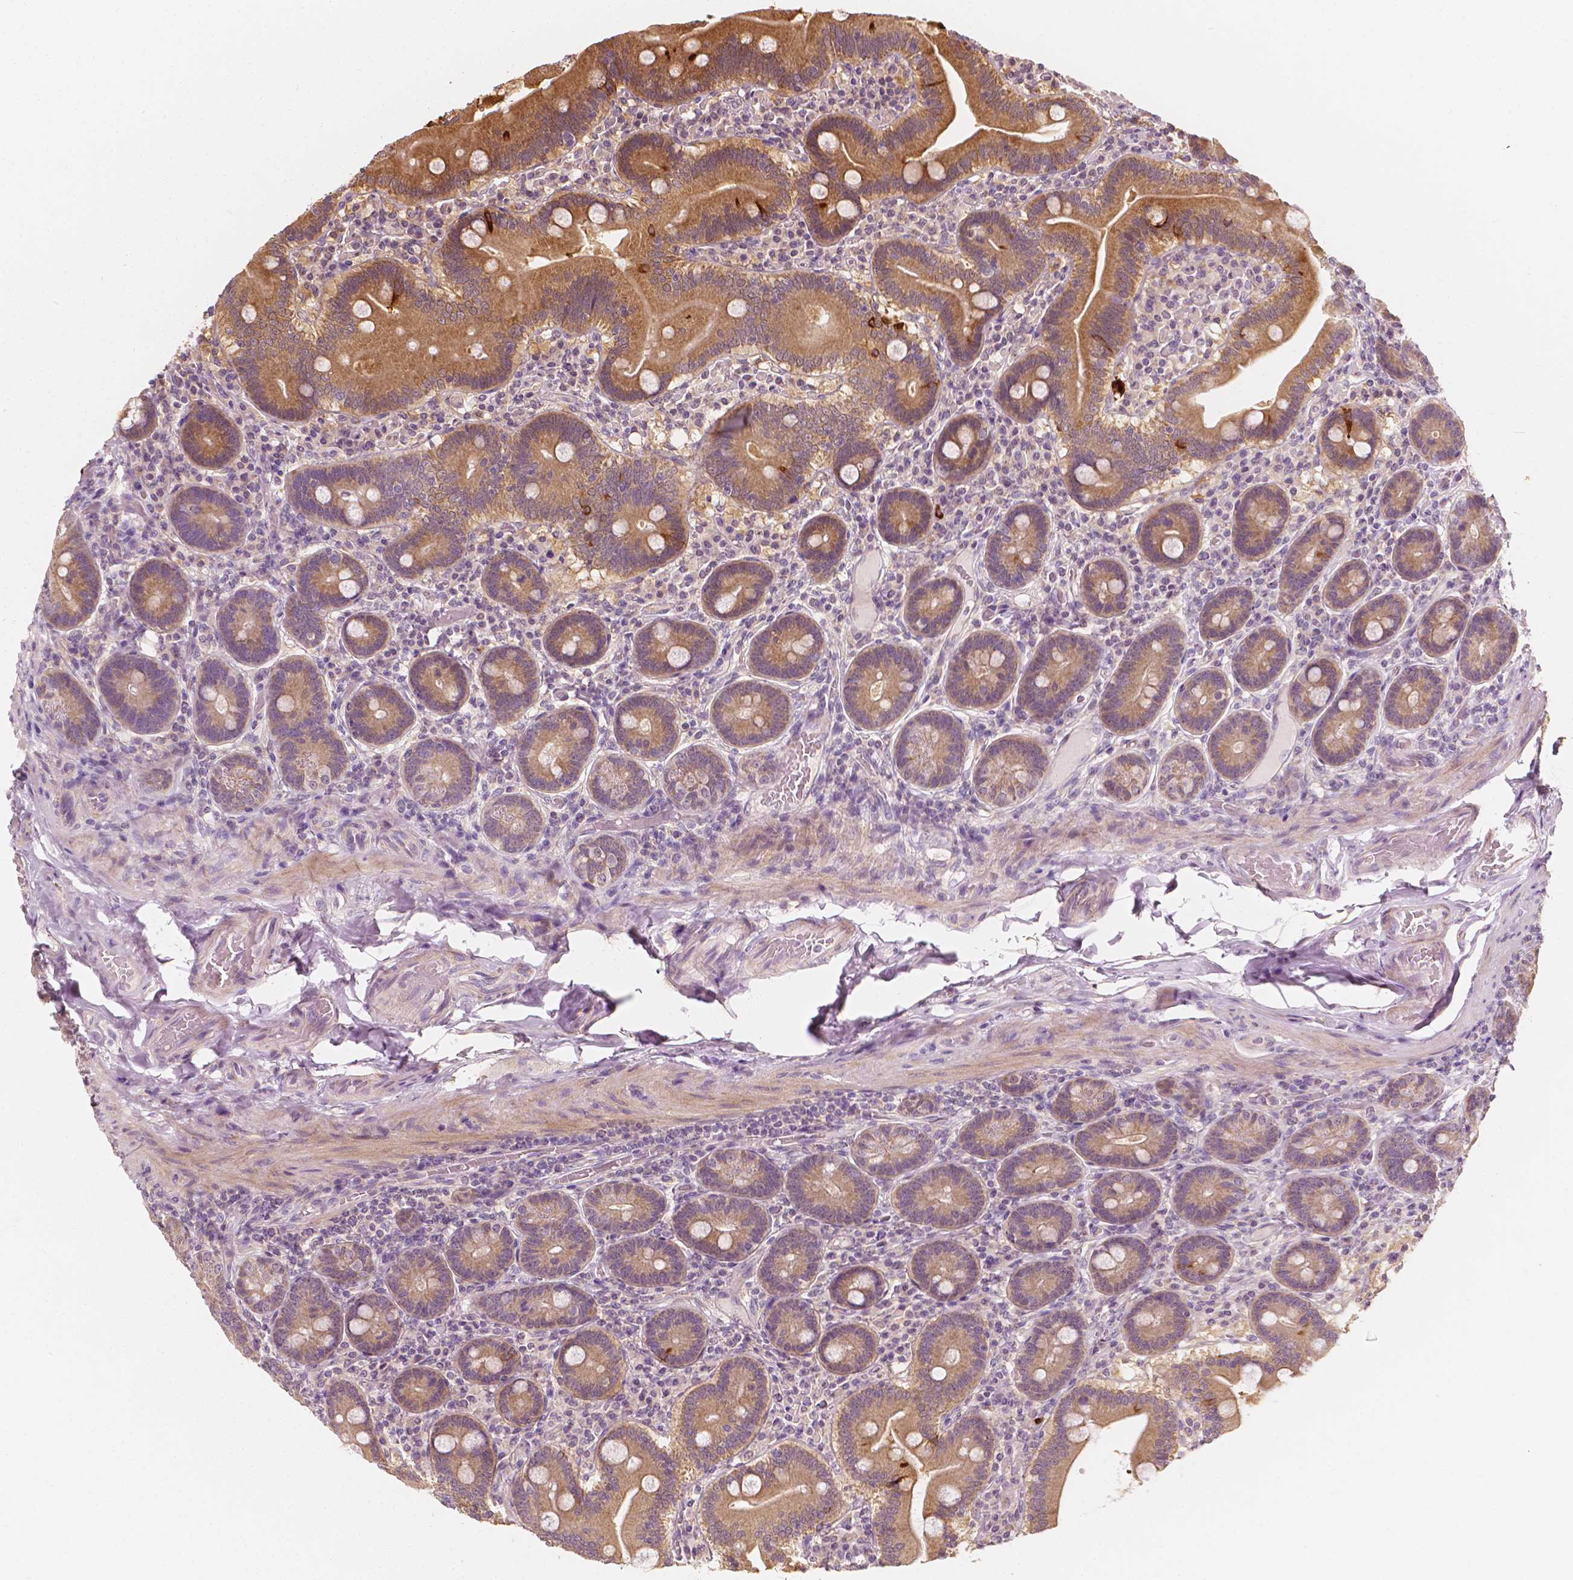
{"staining": {"intensity": "moderate", "quantity": ">75%", "location": "cytoplasmic/membranous"}, "tissue": "duodenum", "cell_type": "Glandular cells", "image_type": "normal", "snomed": [{"axis": "morphology", "description": "Normal tissue, NOS"}, {"axis": "topography", "description": "Duodenum"}], "caption": "Normal duodenum displays moderate cytoplasmic/membranous expression in approximately >75% of glandular cells (Brightfield microscopy of DAB IHC at high magnification)..", "gene": "SHPK", "patient": {"sex": "female", "age": 62}}